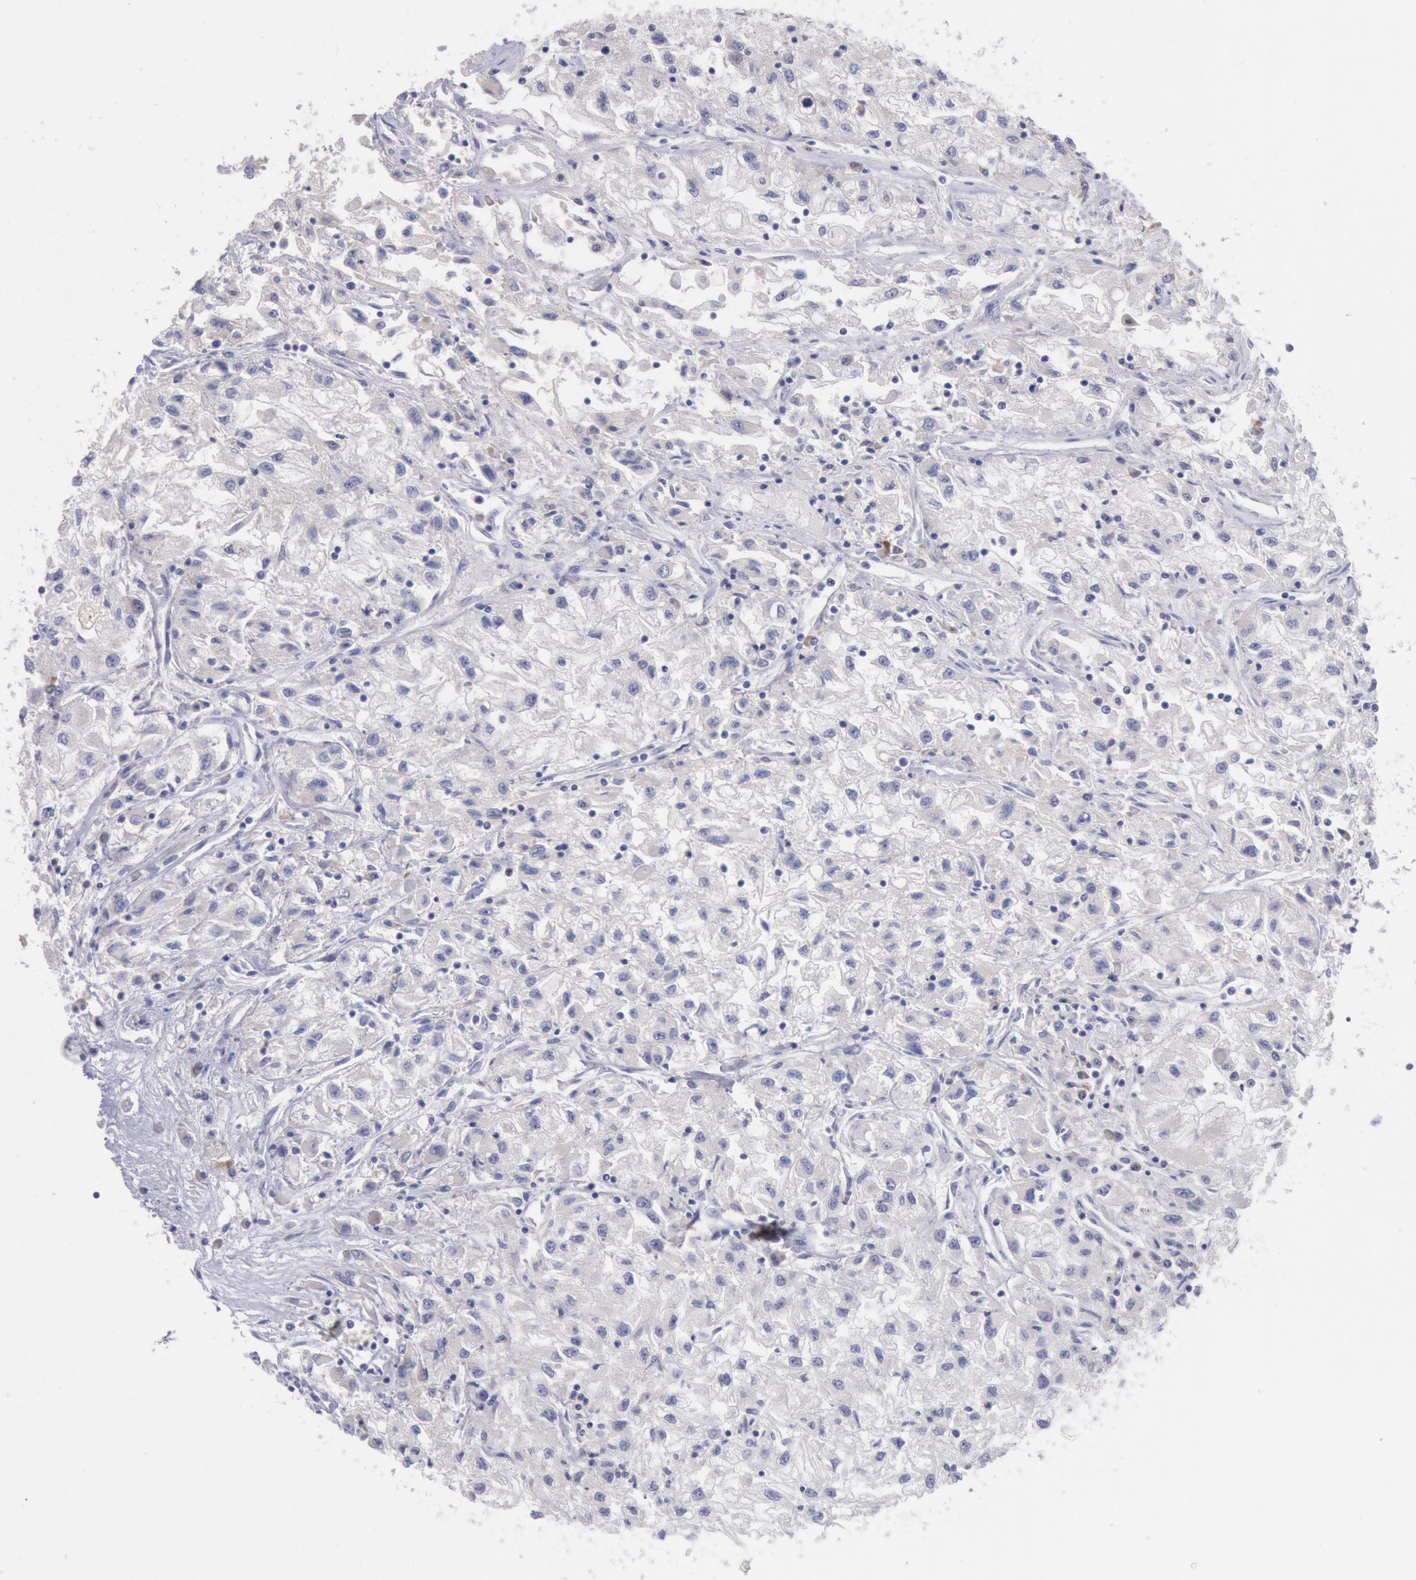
{"staining": {"intensity": "negative", "quantity": "none", "location": "none"}, "tissue": "renal cancer", "cell_type": "Tumor cells", "image_type": "cancer", "snomed": [{"axis": "morphology", "description": "Adenocarcinoma, NOS"}, {"axis": "topography", "description": "Kidney"}], "caption": "IHC micrograph of neoplastic tissue: renal cancer stained with DAB (3,3'-diaminobenzidine) demonstrates no significant protein expression in tumor cells. (DAB IHC visualized using brightfield microscopy, high magnification).", "gene": "GAL3ST1", "patient": {"sex": "male", "age": 59}}